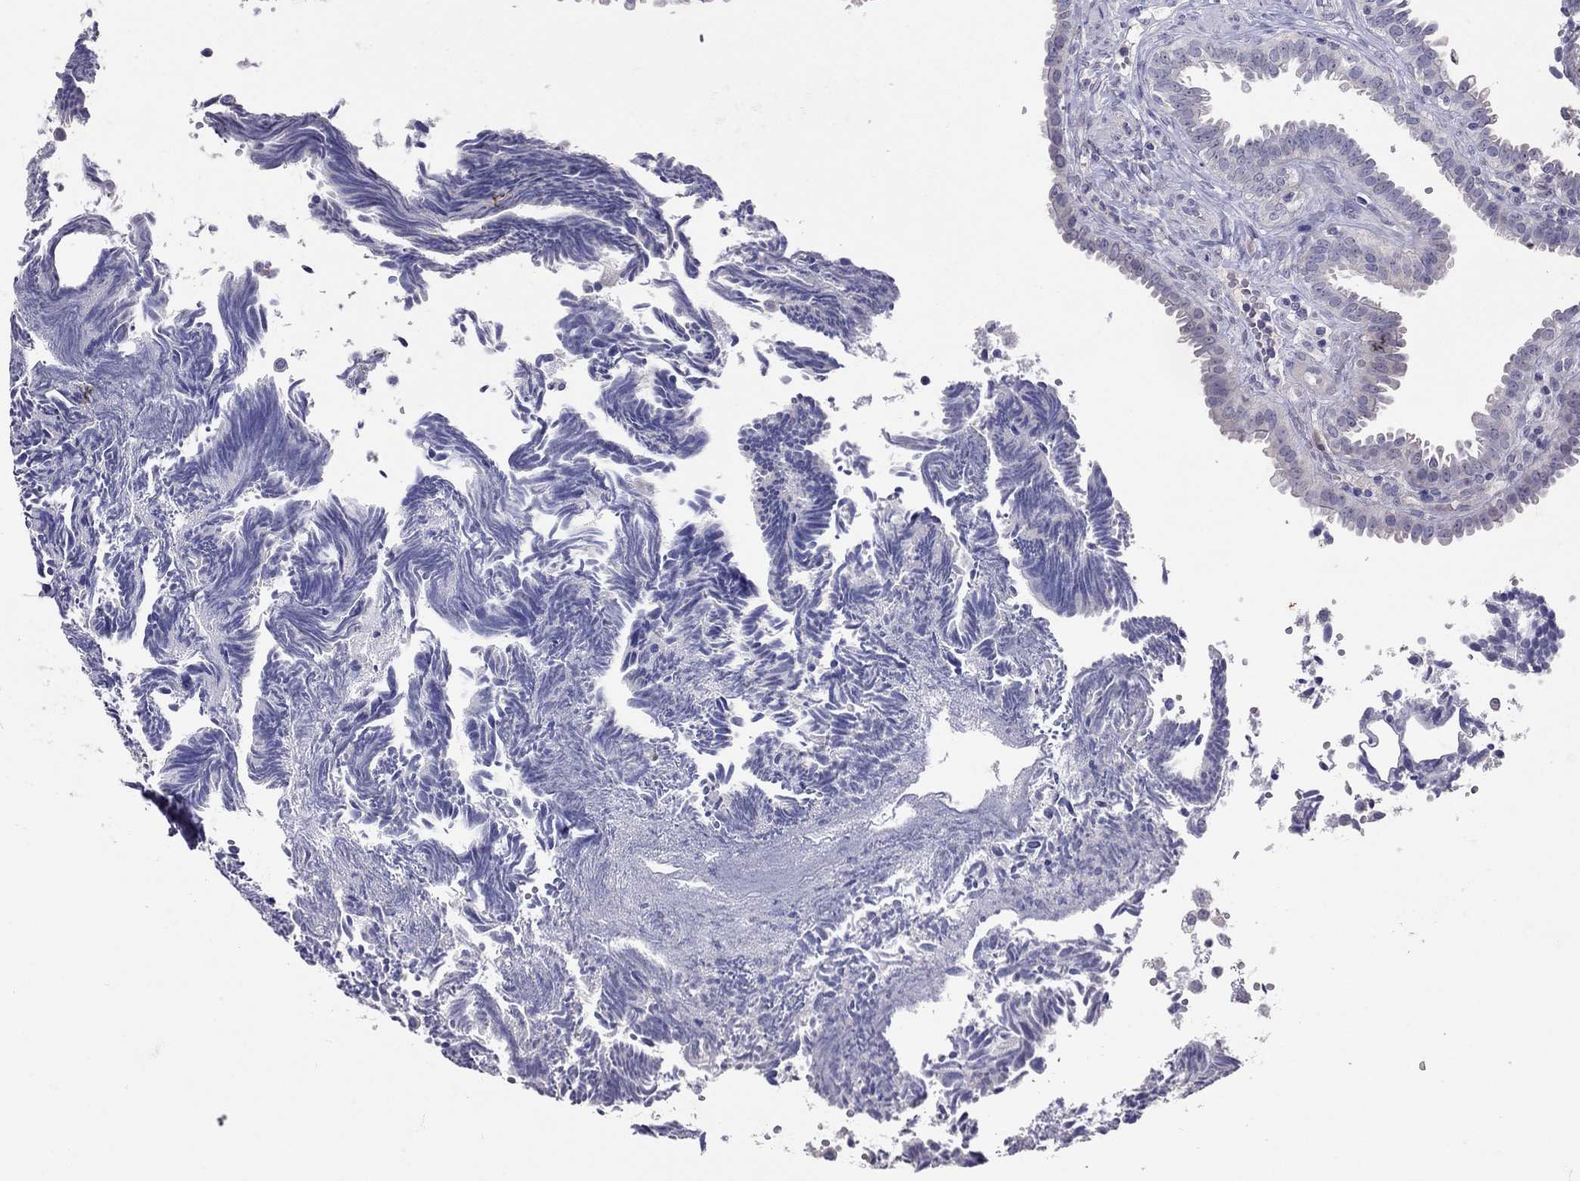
{"staining": {"intensity": "negative", "quantity": "none", "location": "none"}, "tissue": "fallopian tube", "cell_type": "Glandular cells", "image_type": "normal", "snomed": [{"axis": "morphology", "description": "Normal tissue, NOS"}, {"axis": "topography", "description": "Fallopian tube"}], "caption": "Immunohistochemistry (IHC) histopathology image of normal fallopian tube: human fallopian tube stained with DAB exhibits no significant protein expression in glandular cells.", "gene": "FST", "patient": {"sex": "female", "age": 39}}